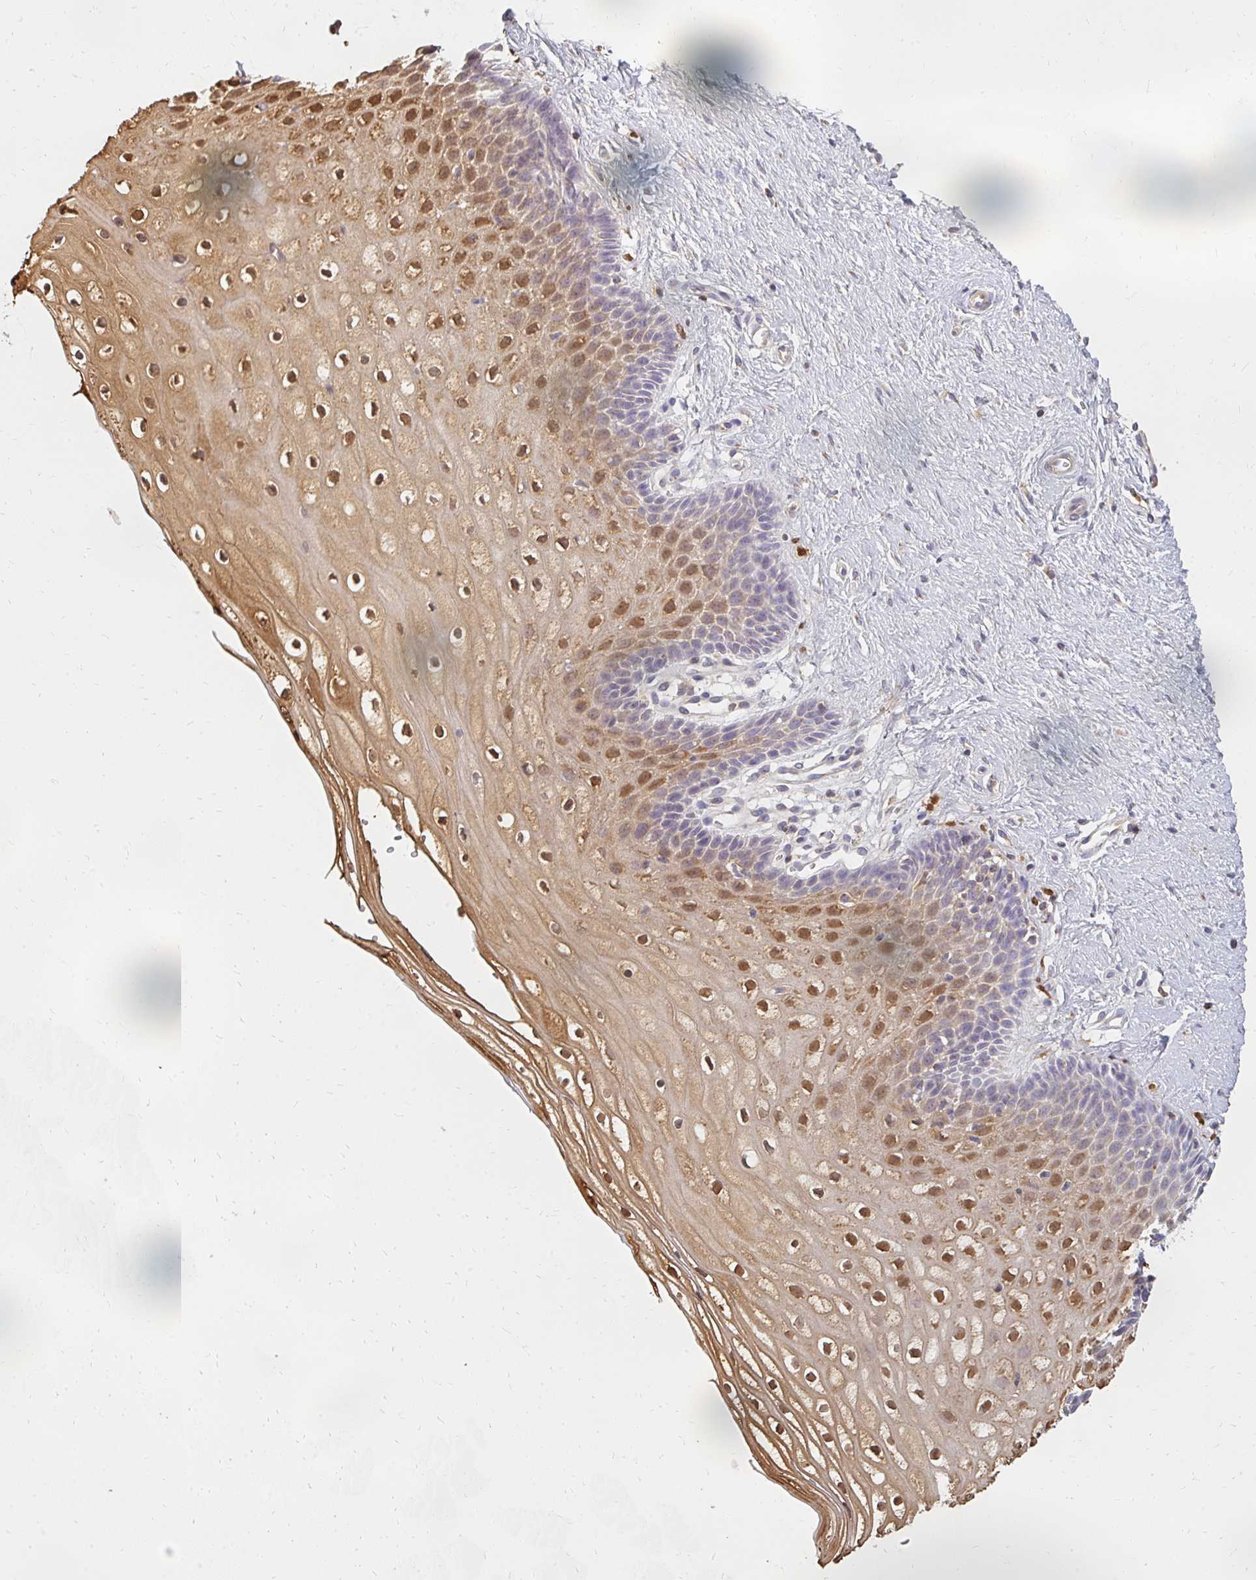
{"staining": {"intensity": "weak", "quantity": "<25%", "location": "cytoplasmic/membranous"}, "tissue": "cervix", "cell_type": "Glandular cells", "image_type": "normal", "snomed": [{"axis": "morphology", "description": "Normal tissue, NOS"}, {"axis": "topography", "description": "Cervix"}], "caption": "Glandular cells show no significant staining in benign cervix. (Brightfield microscopy of DAB (3,3'-diaminobenzidine) immunohistochemistry at high magnification).", "gene": "CNTRL", "patient": {"sex": "female", "age": 36}}